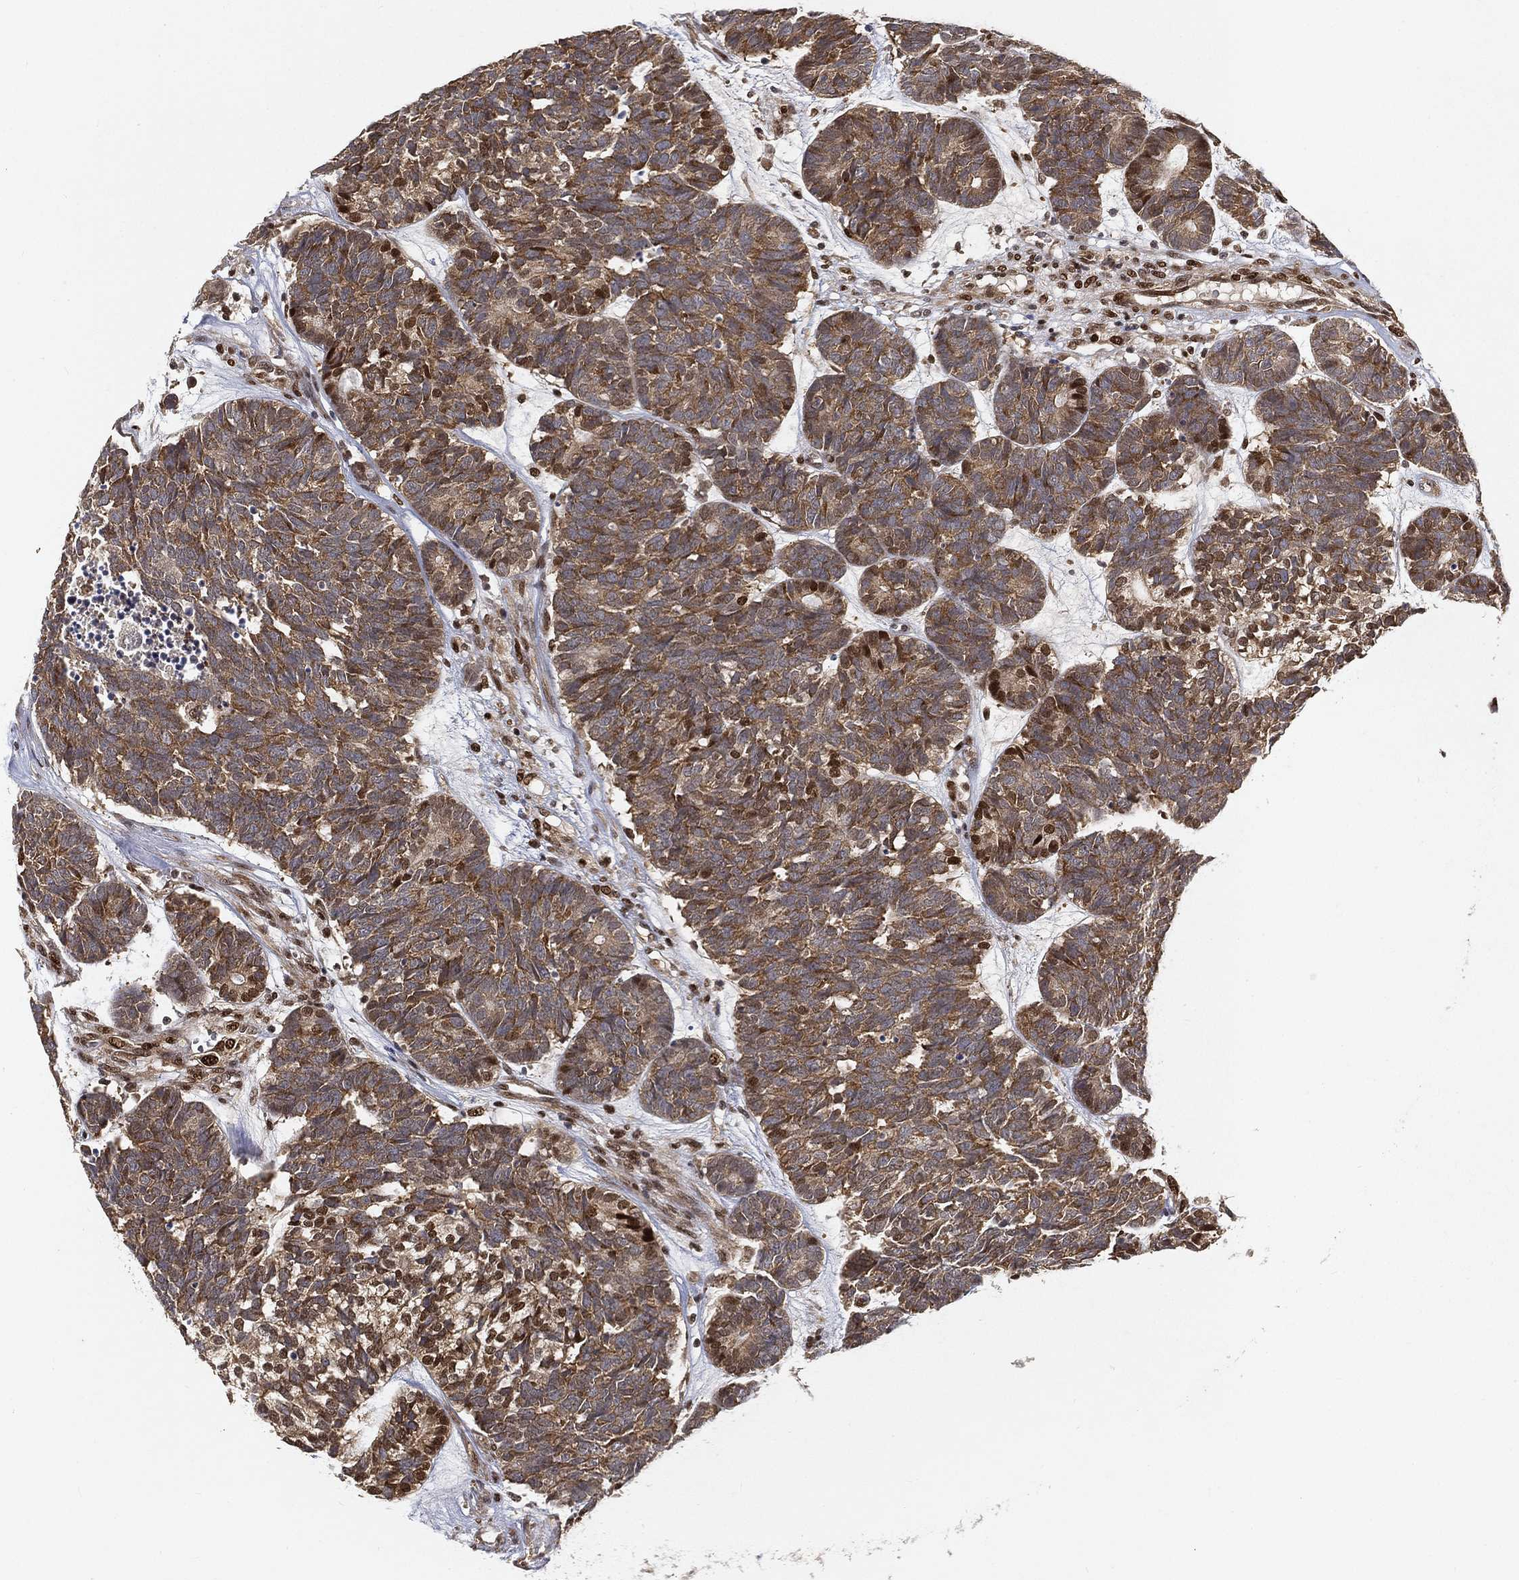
{"staining": {"intensity": "moderate", "quantity": ">75%", "location": "cytoplasmic/membranous"}, "tissue": "head and neck cancer", "cell_type": "Tumor cells", "image_type": "cancer", "snomed": [{"axis": "morphology", "description": "Adenocarcinoma, NOS"}, {"axis": "topography", "description": "Head-Neck"}], "caption": "Protein staining of adenocarcinoma (head and neck) tissue demonstrates moderate cytoplasmic/membranous positivity in about >75% of tumor cells.", "gene": "CRTC3", "patient": {"sex": "female", "age": 81}}